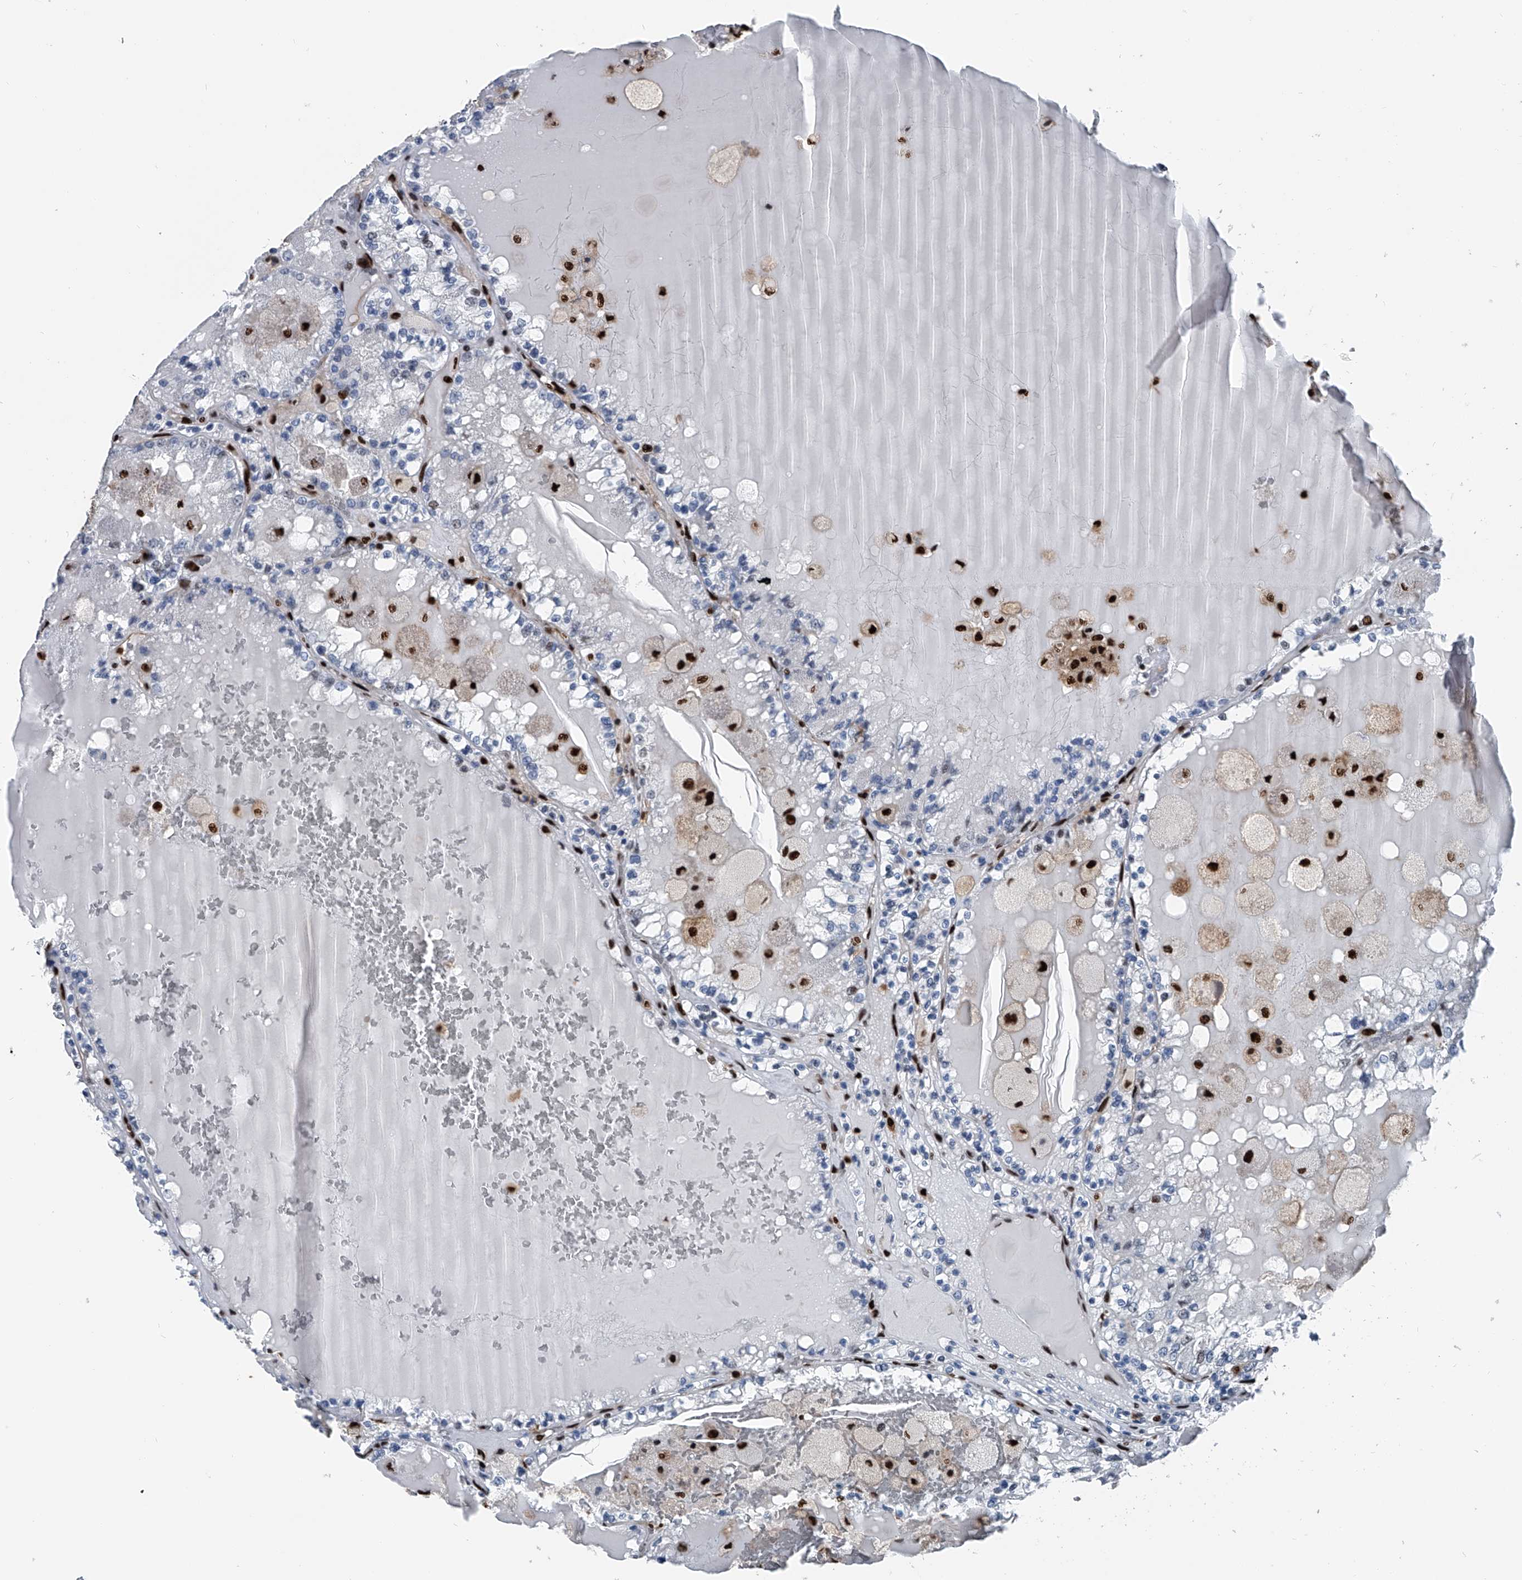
{"staining": {"intensity": "negative", "quantity": "none", "location": "none"}, "tissue": "renal cancer", "cell_type": "Tumor cells", "image_type": "cancer", "snomed": [{"axis": "morphology", "description": "Adenocarcinoma, NOS"}, {"axis": "topography", "description": "Kidney"}], "caption": "A histopathology image of renal cancer stained for a protein shows no brown staining in tumor cells. (DAB (3,3'-diaminobenzidine) IHC with hematoxylin counter stain).", "gene": "FKBP5", "patient": {"sex": "female", "age": 56}}